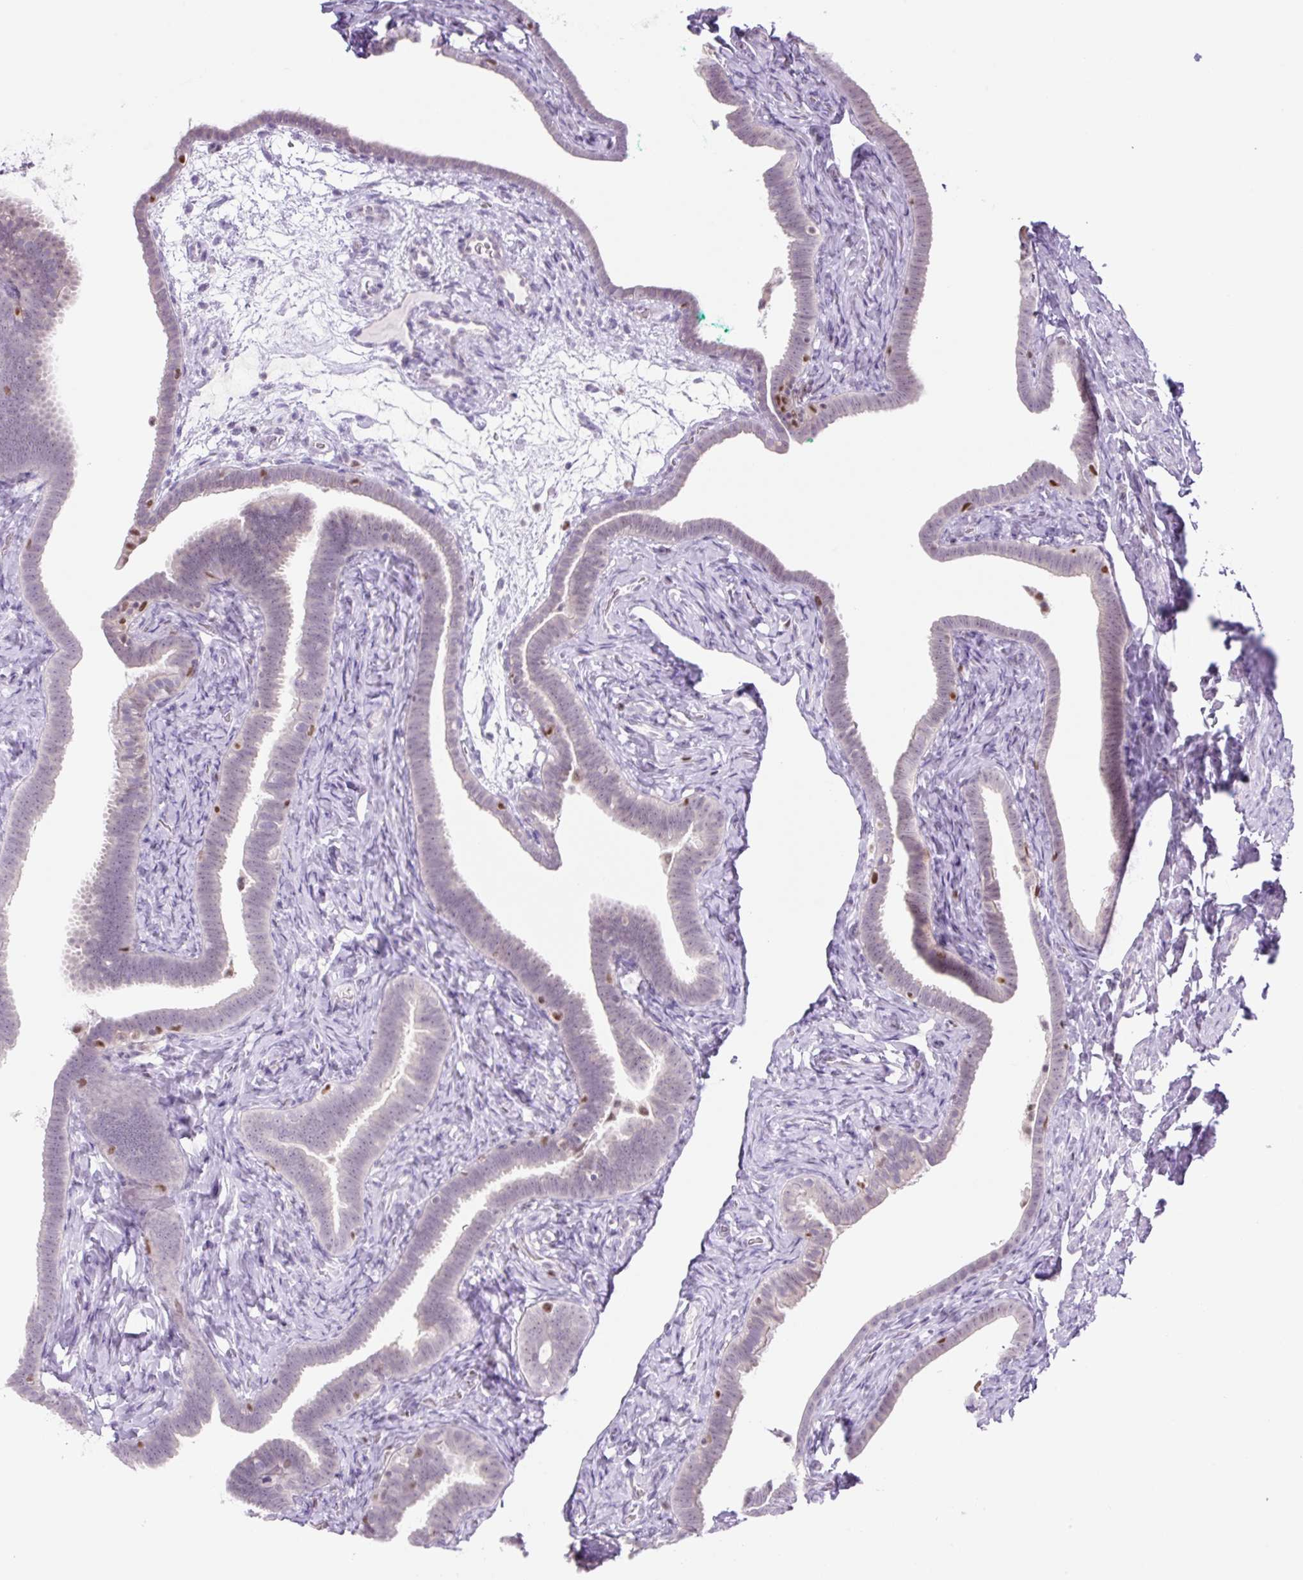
{"staining": {"intensity": "weak", "quantity": "25%-75%", "location": "nuclear"}, "tissue": "fallopian tube", "cell_type": "Glandular cells", "image_type": "normal", "snomed": [{"axis": "morphology", "description": "Normal tissue, NOS"}, {"axis": "topography", "description": "Fallopian tube"}], "caption": "Brown immunohistochemical staining in benign fallopian tube displays weak nuclear positivity in approximately 25%-75% of glandular cells. (DAB IHC with brightfield microscopy, high magnification).", "gene": "TLE3", "patient": {"sex": "female", "age": 69}}